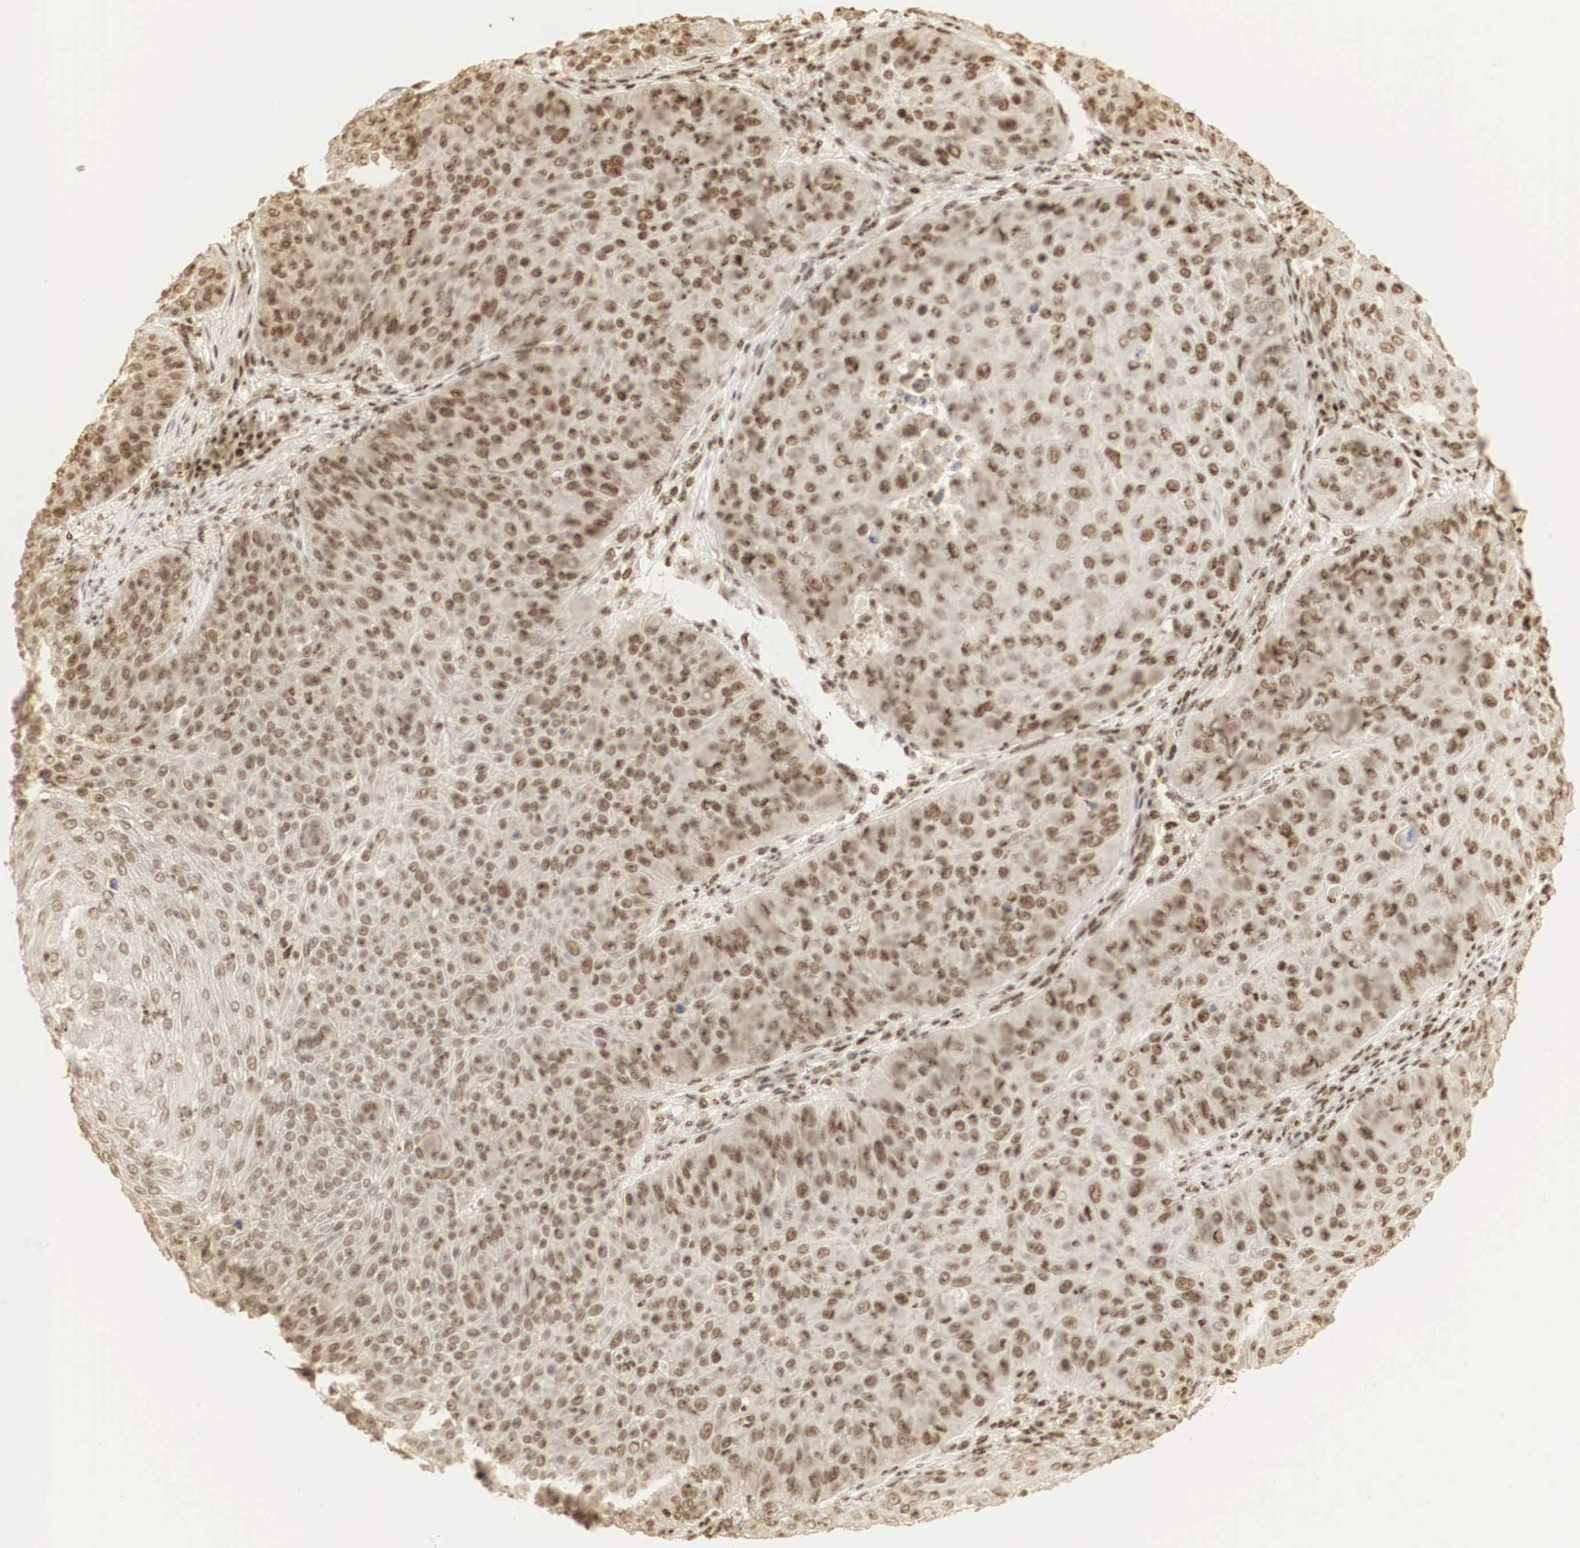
{"staining": {"intensity": "moderate", "quantity": ">75%", "location": "cytoplasmic/membranous,nuclear"}, "tissue": "skin cancer", "cell_type": "Tumor cells", "image_type": "cancer", "snomed": [{"axis": "morphology", "description": "Squamous cell carcinoma, NOS"}, {"axis": "topography", "description": "Skin"}], "caption": "A micrograph showing moderate cytoplasmic/membranous and nuclear positivity in approximately >75% of tumor cells in skin cancer, as visualized by brown immunohistochemical staining.", "gene": "RNF113A", "patient": {"sex": "male", "age": 82}}